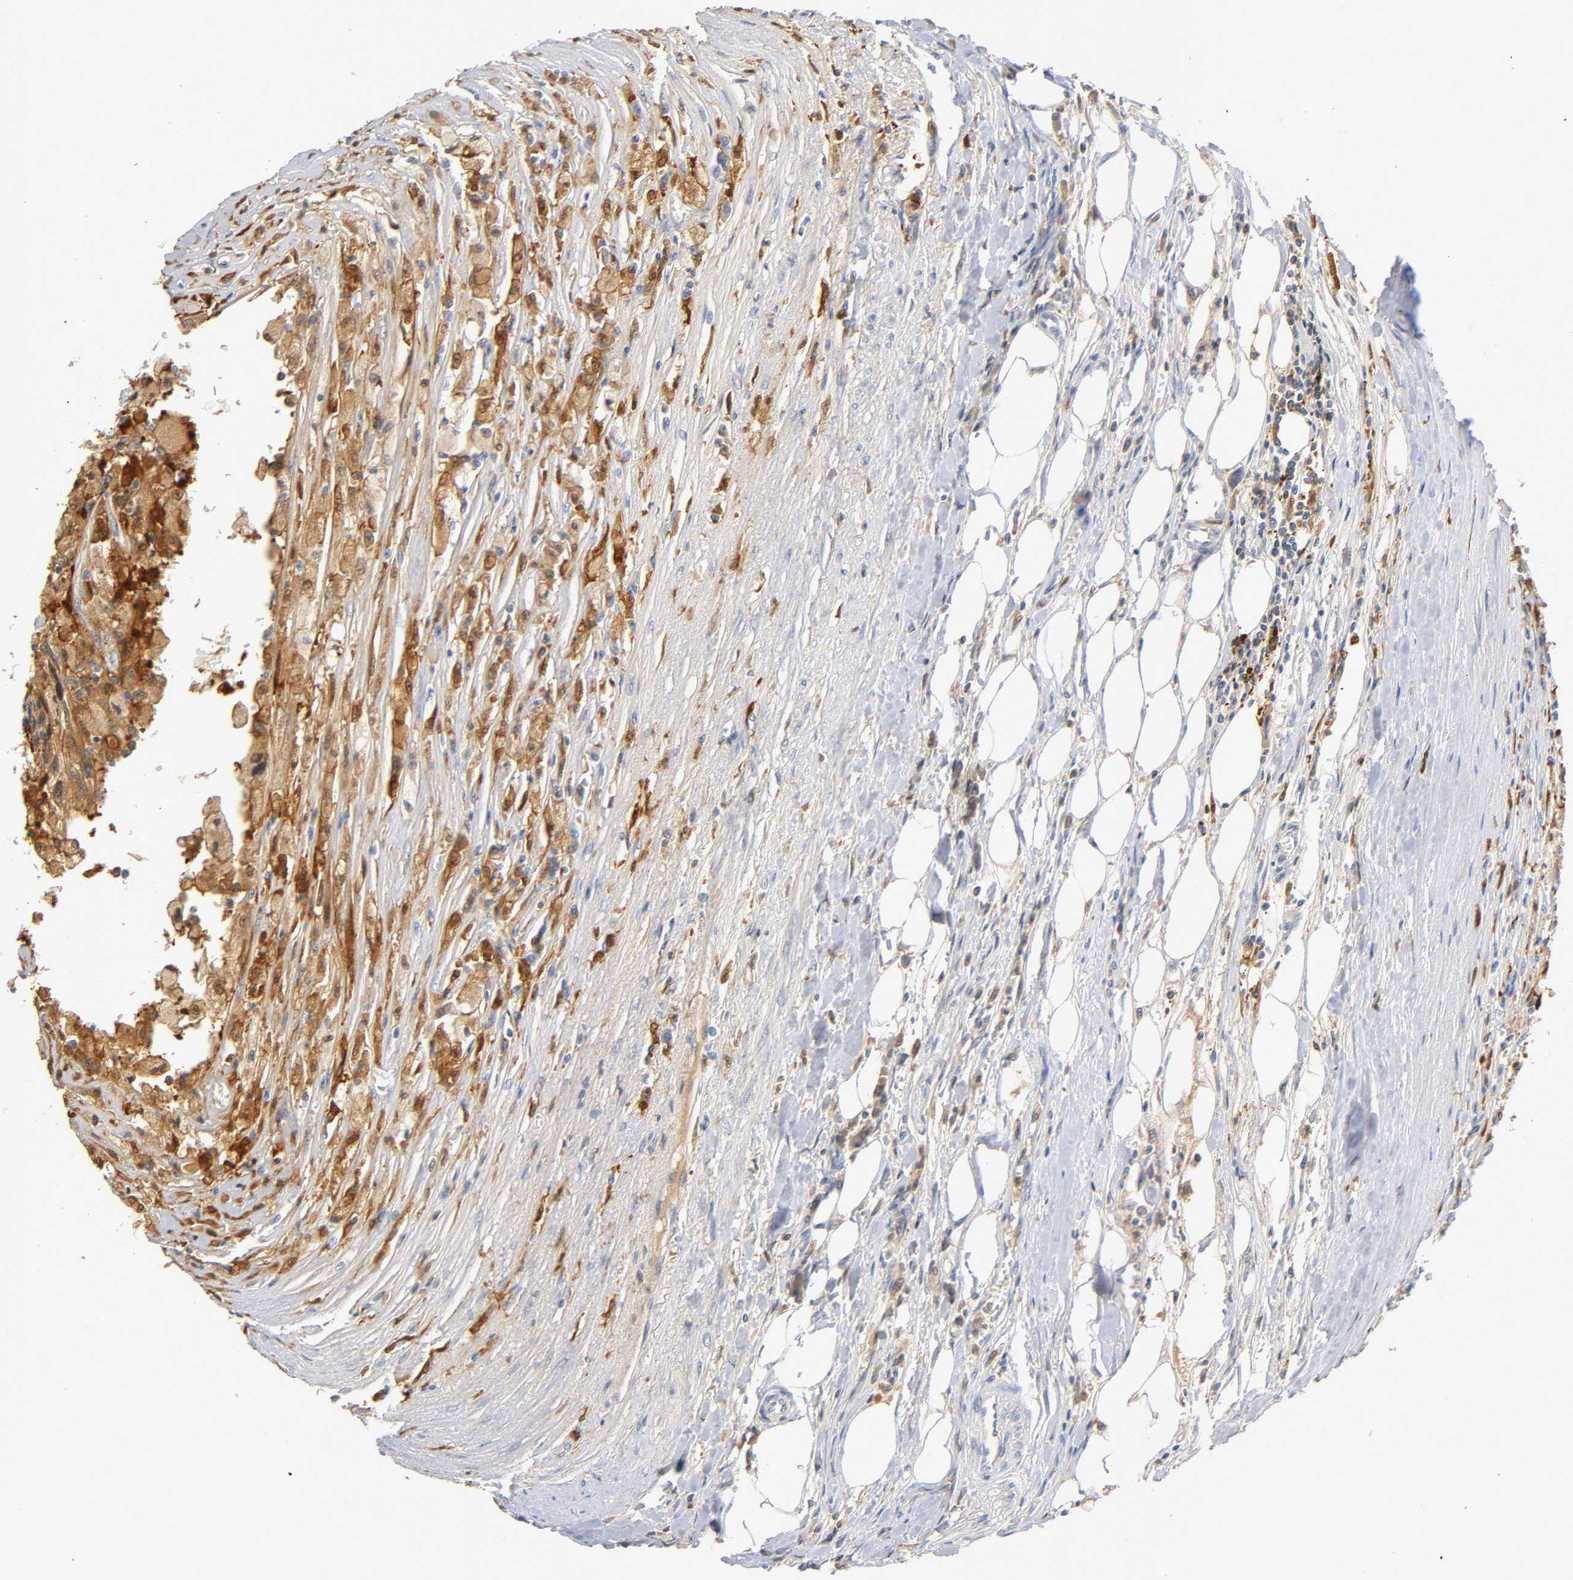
{"staining": {"intensity": "moderate", "quantity": ">75%", "location": "cytoplasmic/membranous,nuclear"}, "tissue": "renal cancer", "cell_type": "Tumor cells", "image_type": "cancer", "snomed": [{"axis": "morphology", "description": "Normal tissue, NOS"}, {"axis": "morphology", "description": "Adenocarcinoma, NOS"}, {"axis": "topography", "description": "Kidney"}], "caption": "Immunohistochemical staining of human renal cancer displays medium levels of moderate cytoplasmic/membranous and nuclear positivity in about >75% of tumor cells.", "gene": "IL18", "patient": {"sex": "male", "age": 71}}